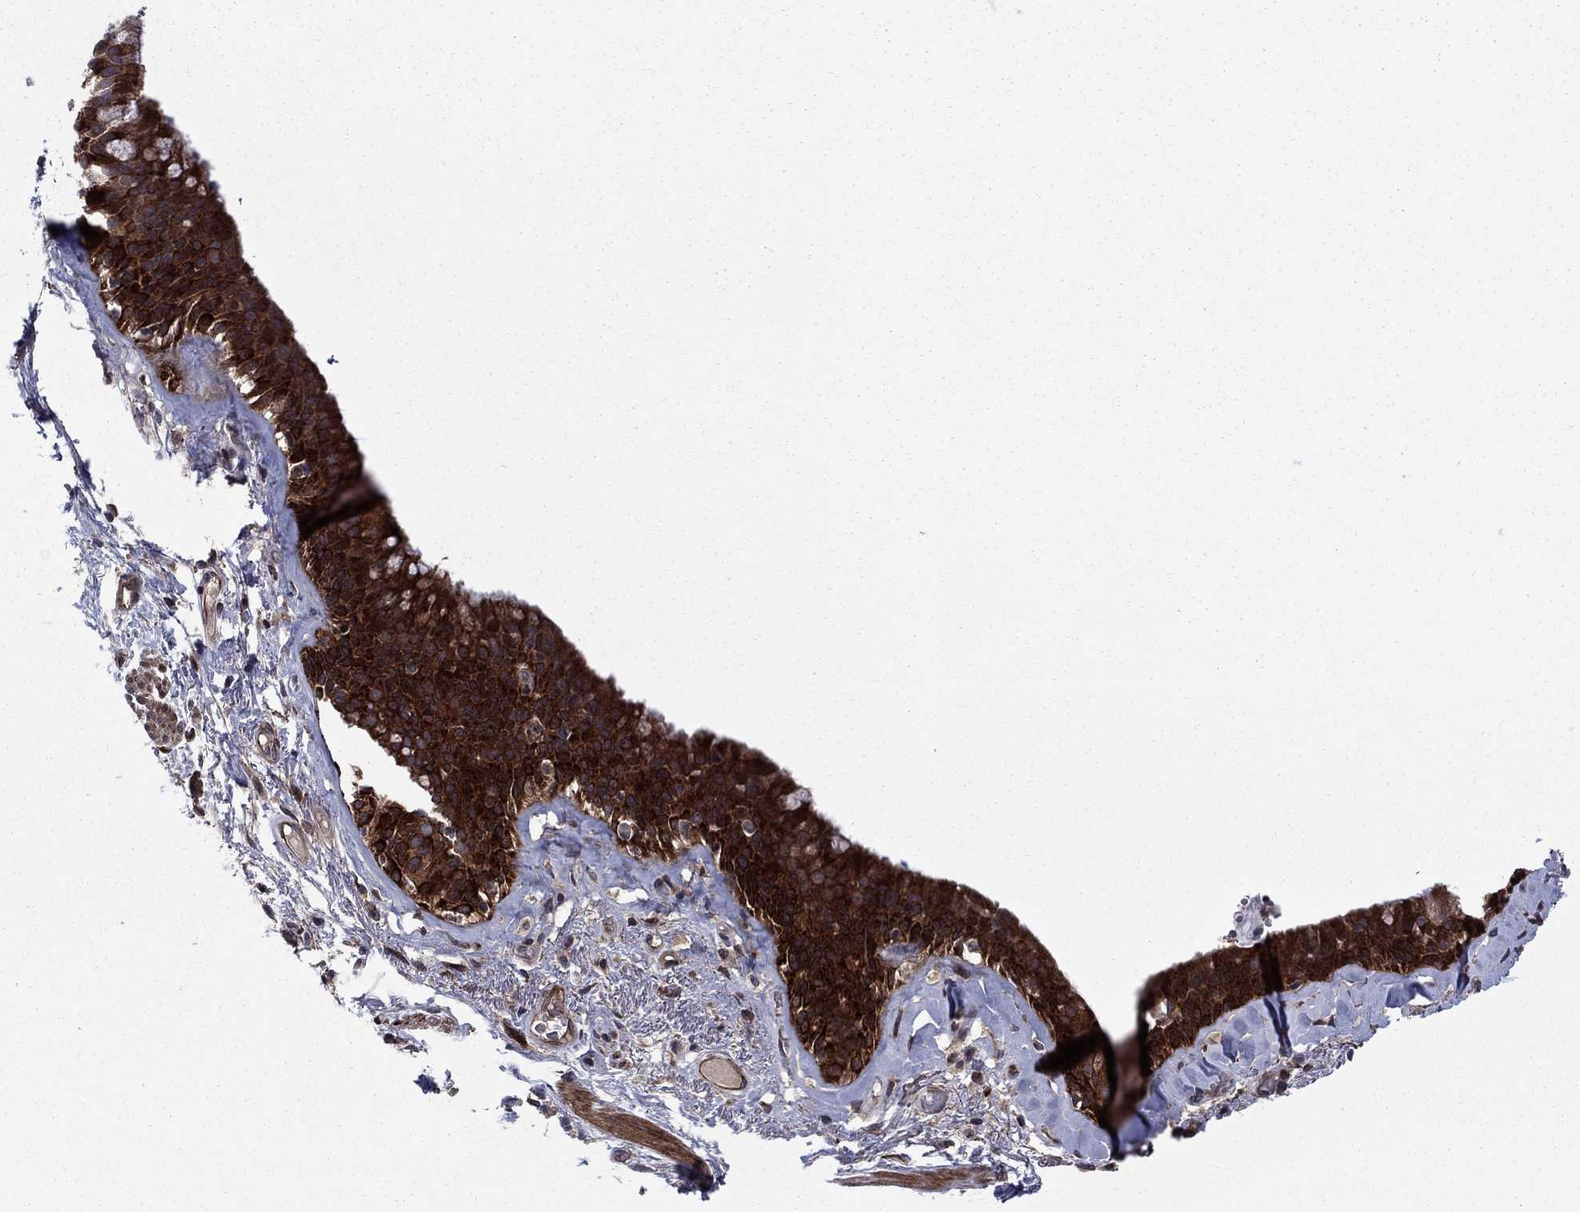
{"staining": {"intensity": "strong", "quantity": ">75%", "location": "cytoplasmic/membranous"}, "tissue": "bronchus", "cell_type": "Respiratory epithelial cells", "image_type": "normal", "snomed": [{"axis": "morphology", "description": "Normal tissue, NOS"}, {"axis": "topography", "description": "Bronchus"}, {"axis": "topography", "description": "Lung"}], "caption": "About >75% of respiratory epithelial cells in normal human bronchus exhibit strong cytoplasmic/membranous protein expression as visualized by brown immunohistochemical staining.", "gene": "HDAC4", "patient": {"sex": "female", "age": 57}}